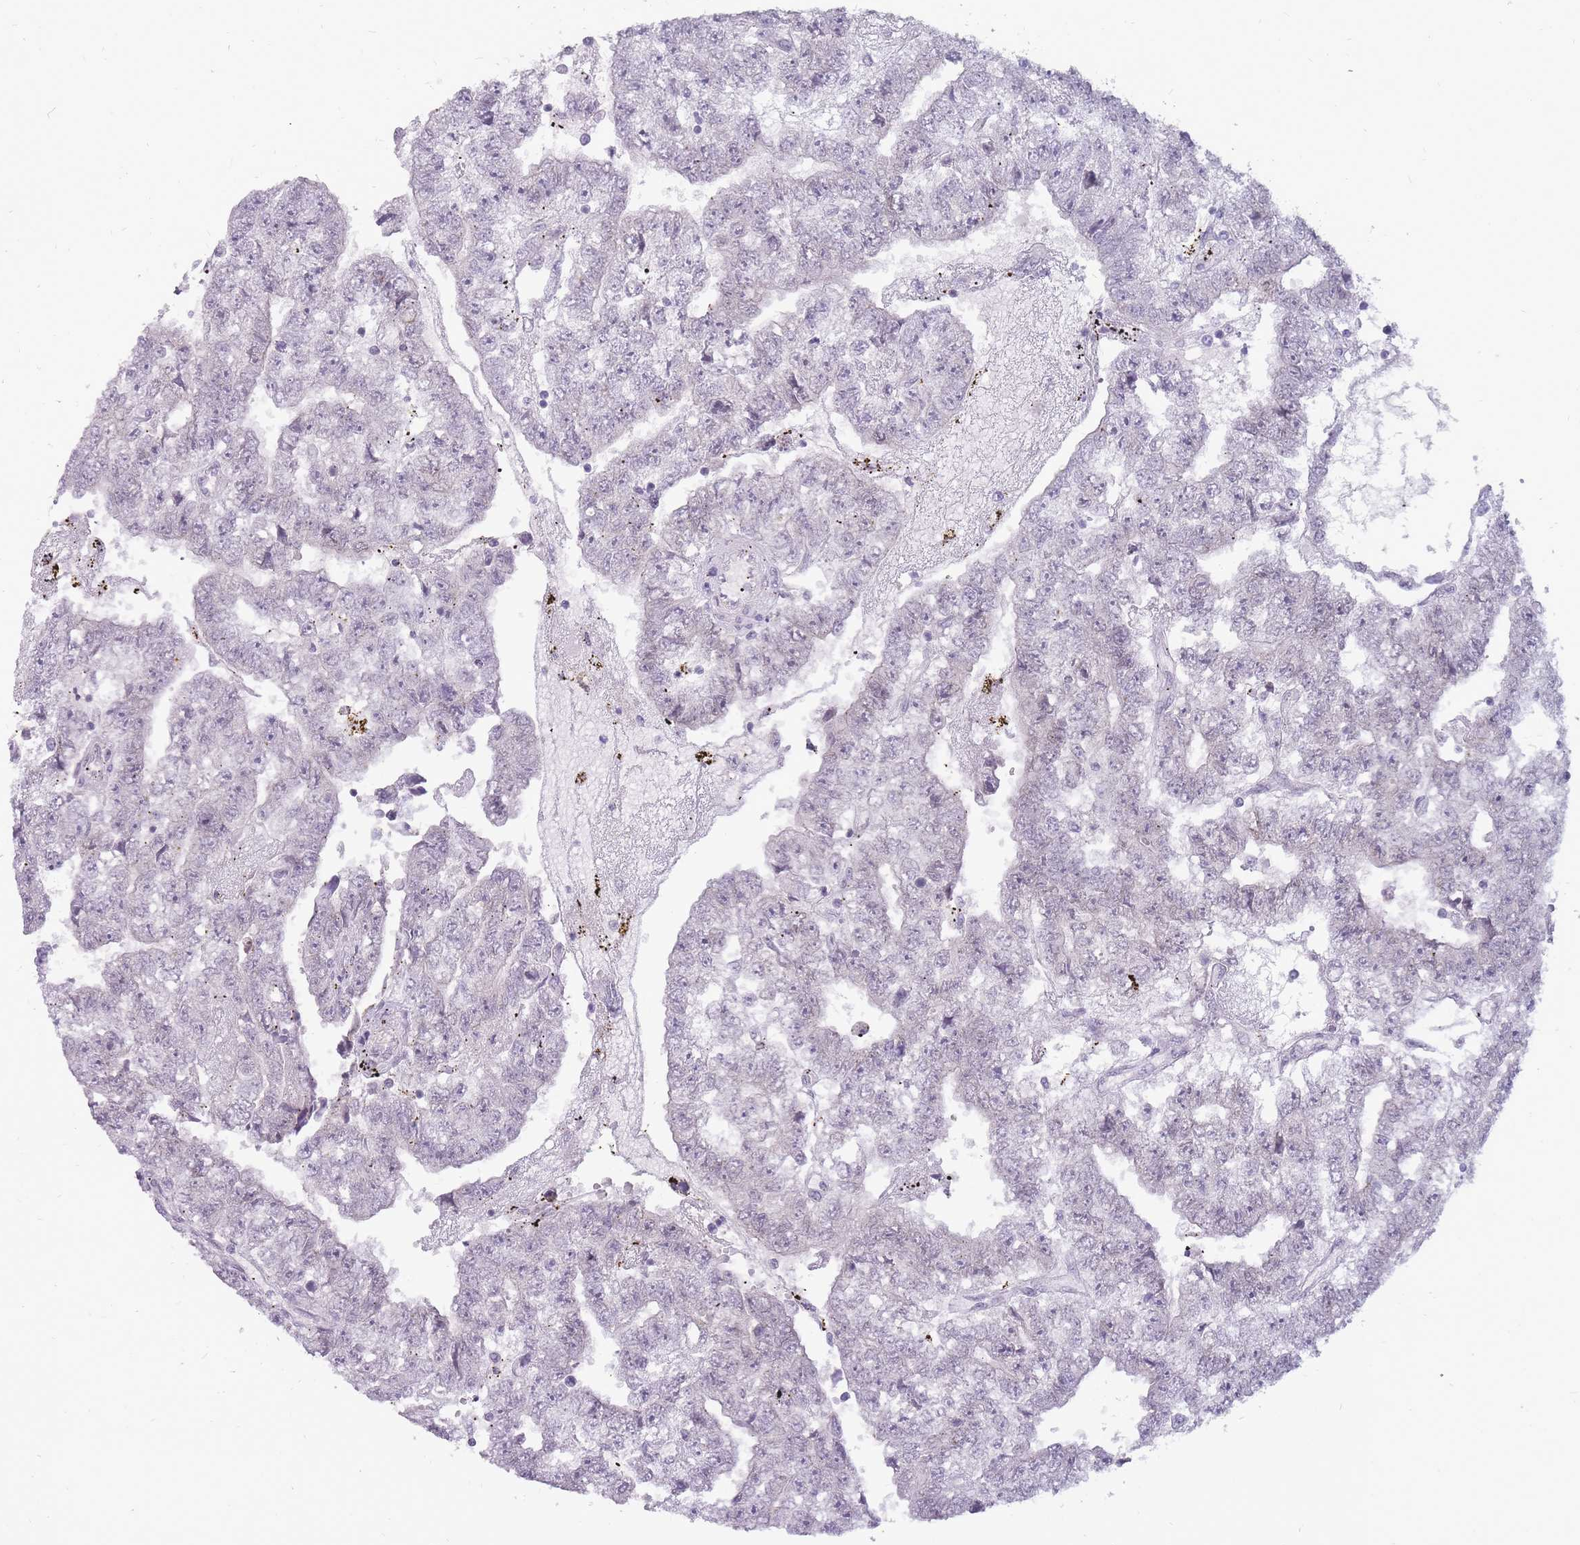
{"staining": {"intensity": "negative", "quantity": "none", "location": "none"}, "tissue": "testis cancer", "cell_type": "Tumor cells", "image_type": "cancer", "snomed": [{"axis": "morphology", "description": "Carcinoma, Embryonal, NOS"}, {"axis": "topography", "description": "Testis"}], "caption": "IHC micrograph of neoplastic tissue: testis cancer stained with DAB (3,3'-diaminobenzidine) reveals no significant protein staining in tumor cells.", "gene": "POMZP3", "patient": {"sex": "male", "age": 25}}